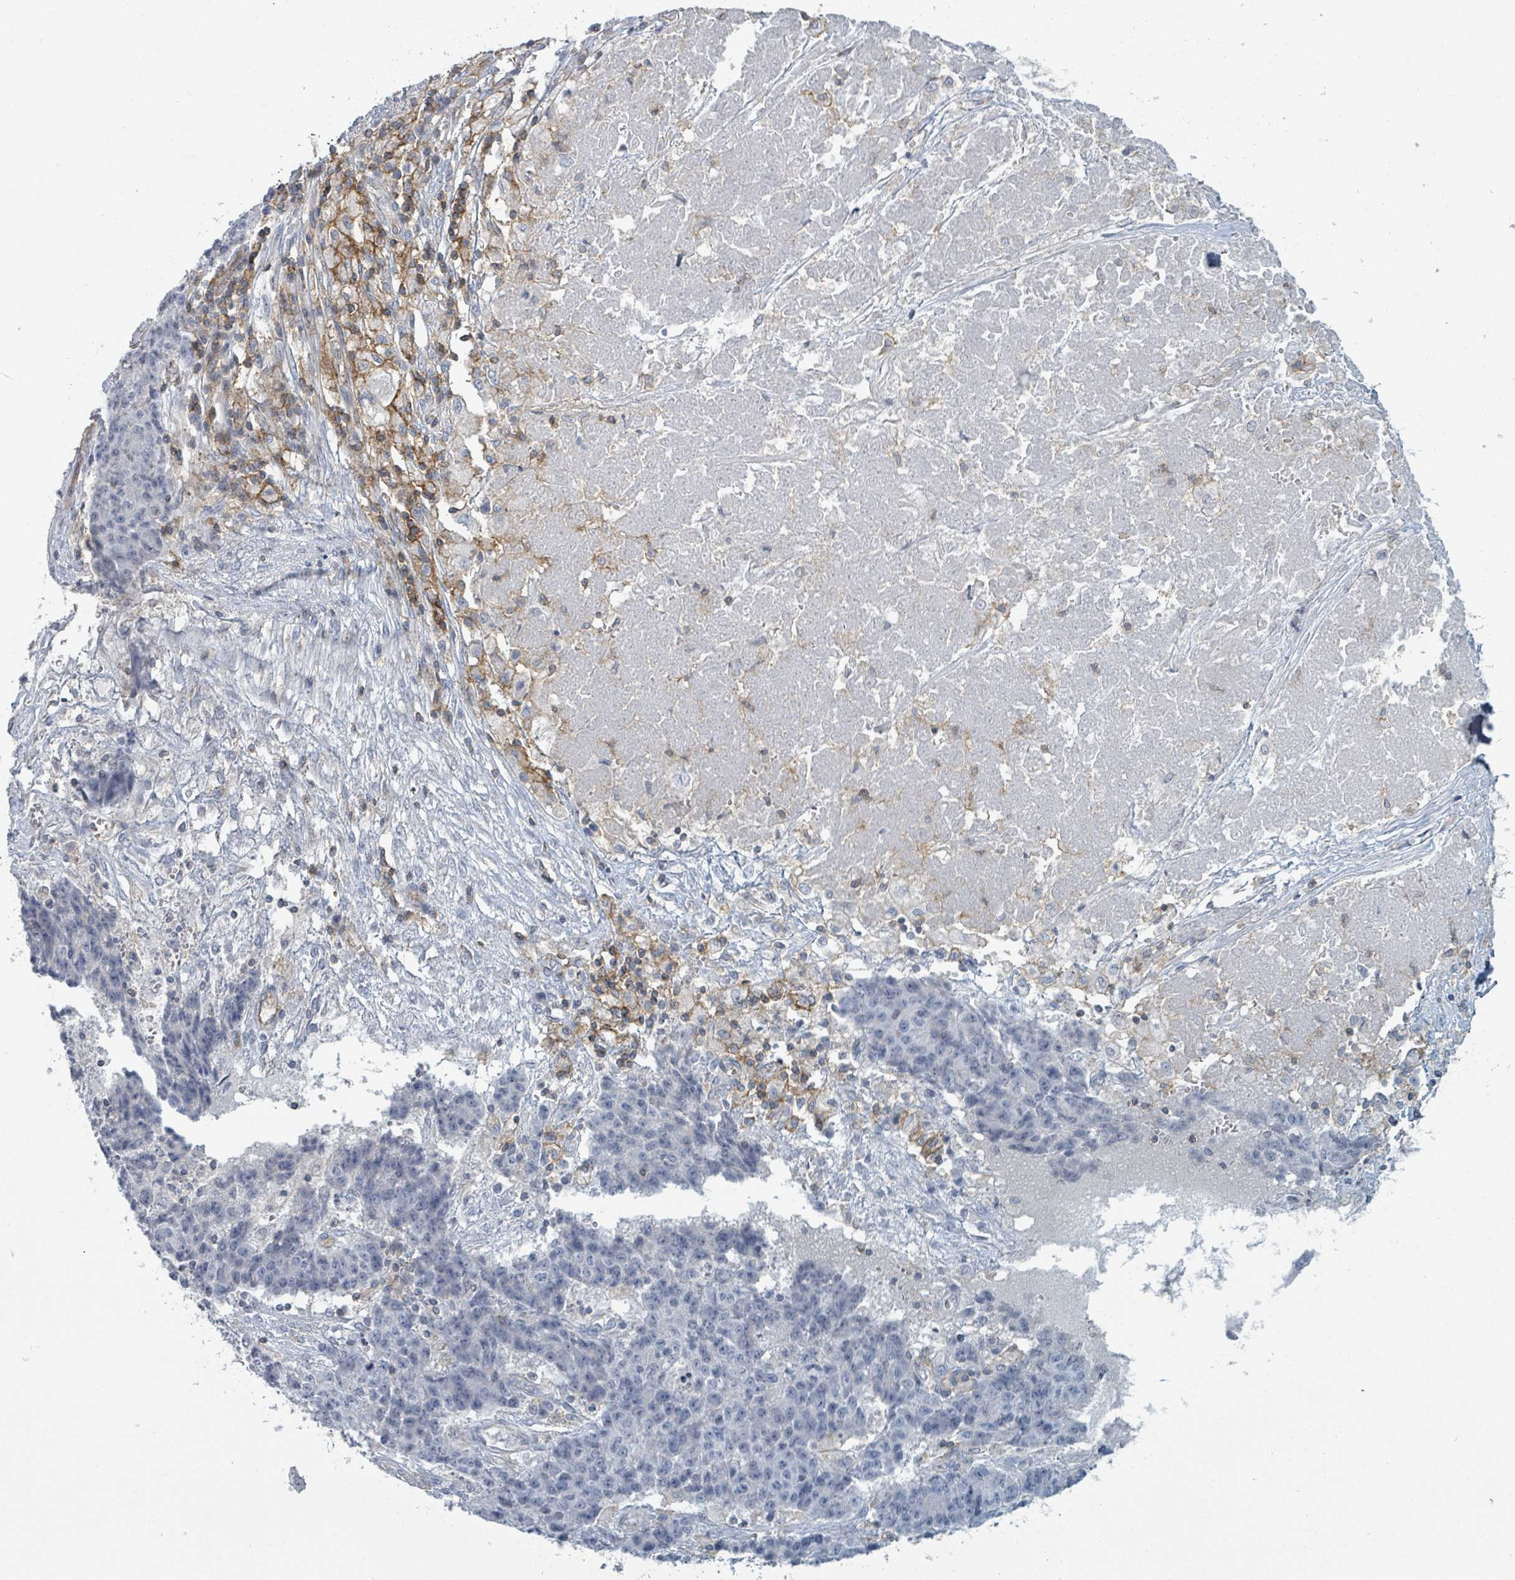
{"staining": {"intensity": "negative", "quantity": "none", "location": "none"}, "tissue": "ovarian cancer", "cell_type": "Tumor cells", "image_type": "cancer", "snomed": [{"axis": "morphology", "description": "Carcinoma, endometroid"}, {"axis": "topography", "description": "Ovary"}], "caption": "Immunohistochemistry (IHC) micrograph of human ovarian endometroid carcinoma stained for a protein (brown), which demonstrates no staining in tumor cells.", "gene": "TNFRSF14", "patient": {"sex": "female", "age": 42}}